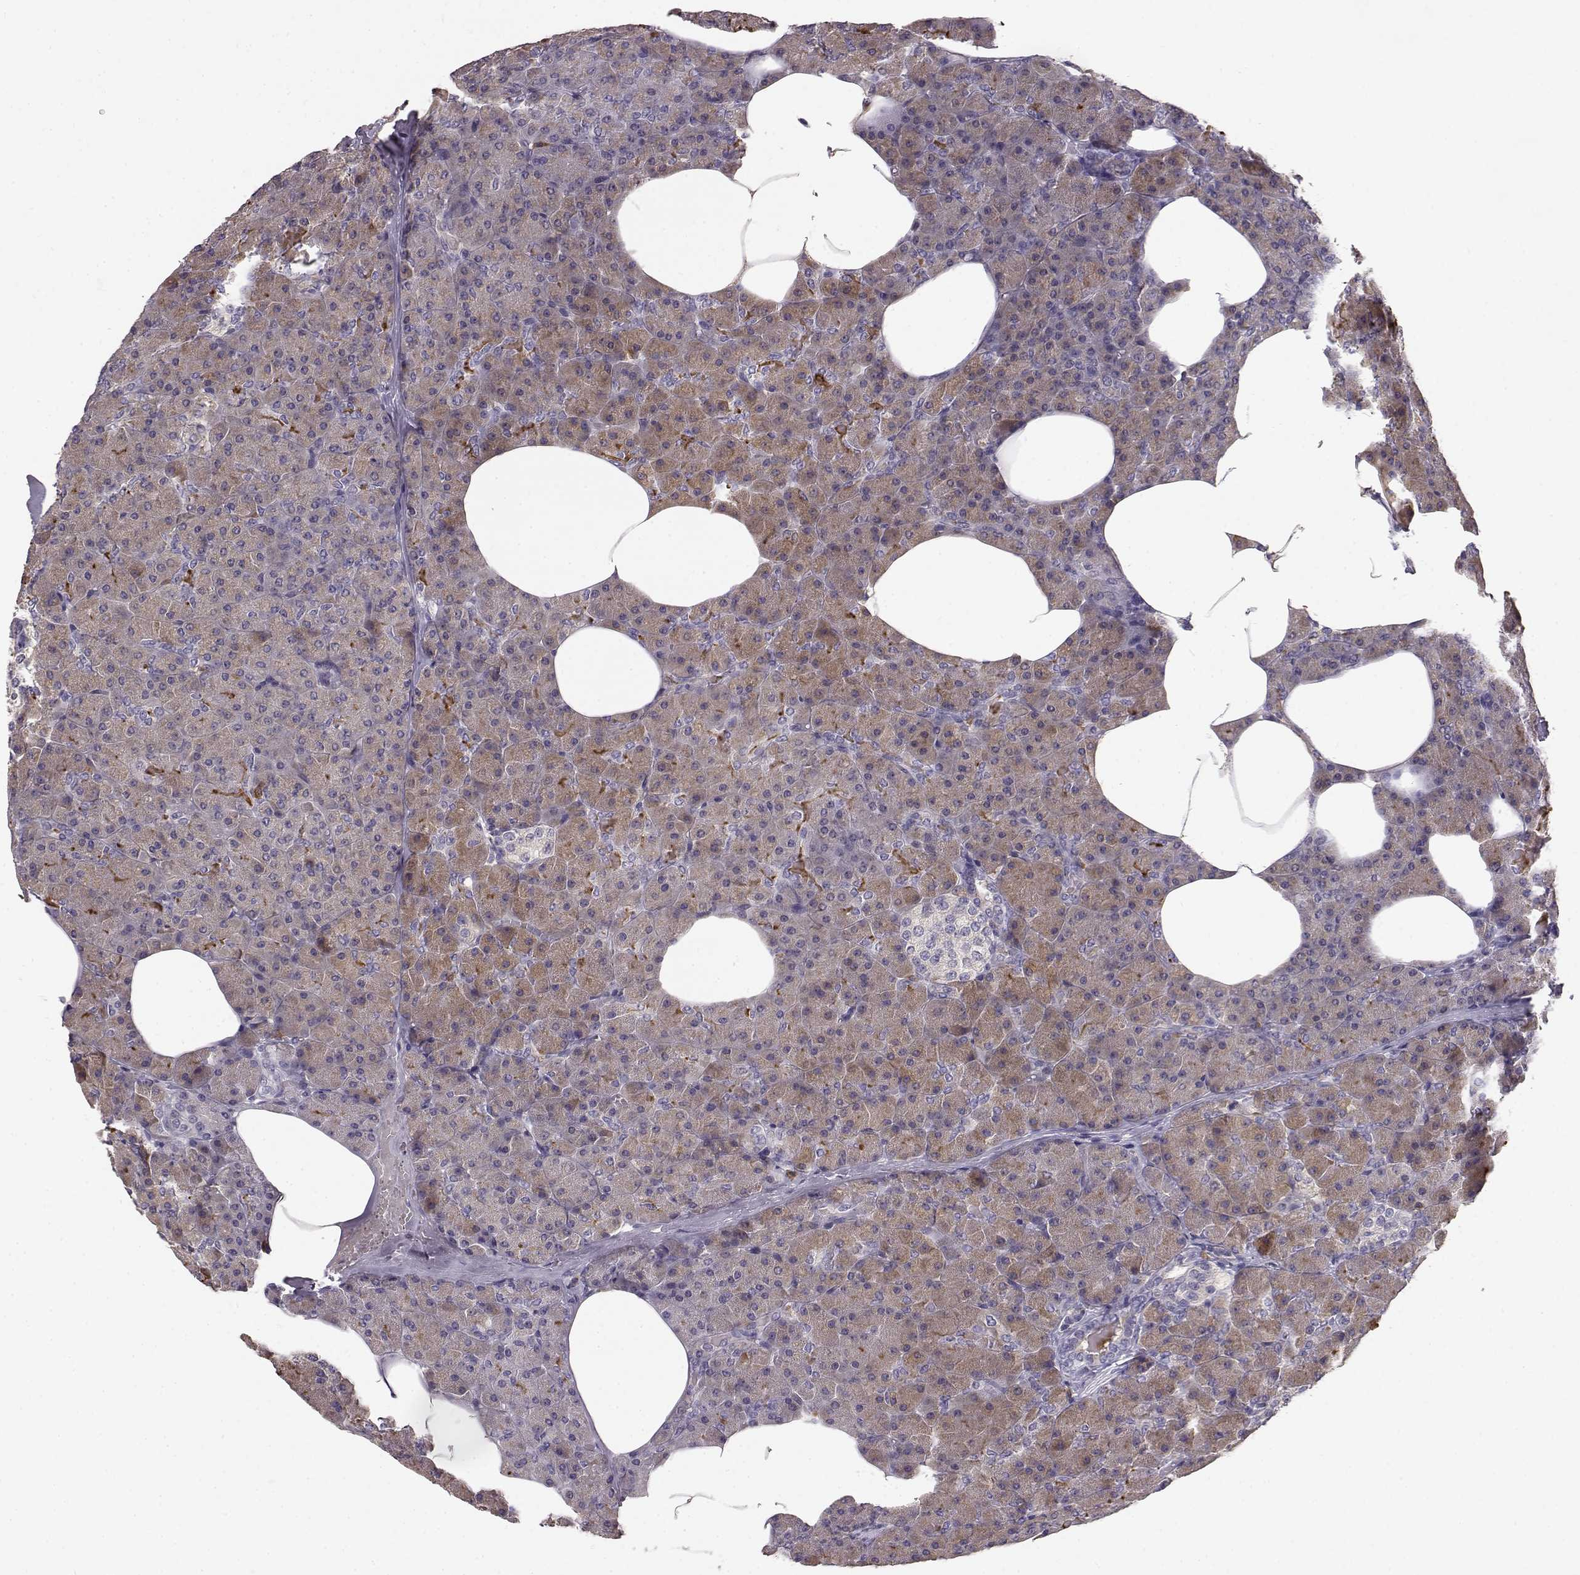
{"staining": {"intensity": "moderate", "quantity": ">75%", "location": "cytoplasmic/membranous"}, "tissue": "pancreas", "cell_type": "Exocrine glandular cells", "image_type": "normal", "snomed": [{"axis": "morphology", "description": "Normal tissue, NOS"}, {"axis": "topography", "description": "Pancreas"}], "caption": "This is a photomicrograph of IHC staining of unremarkable pancreas, which shows moderate positivity in the cytoplasmic/membranous of exocrine glandular cells.", "gene": "GHR", "patient": {"sex": "female", "age": 45}}